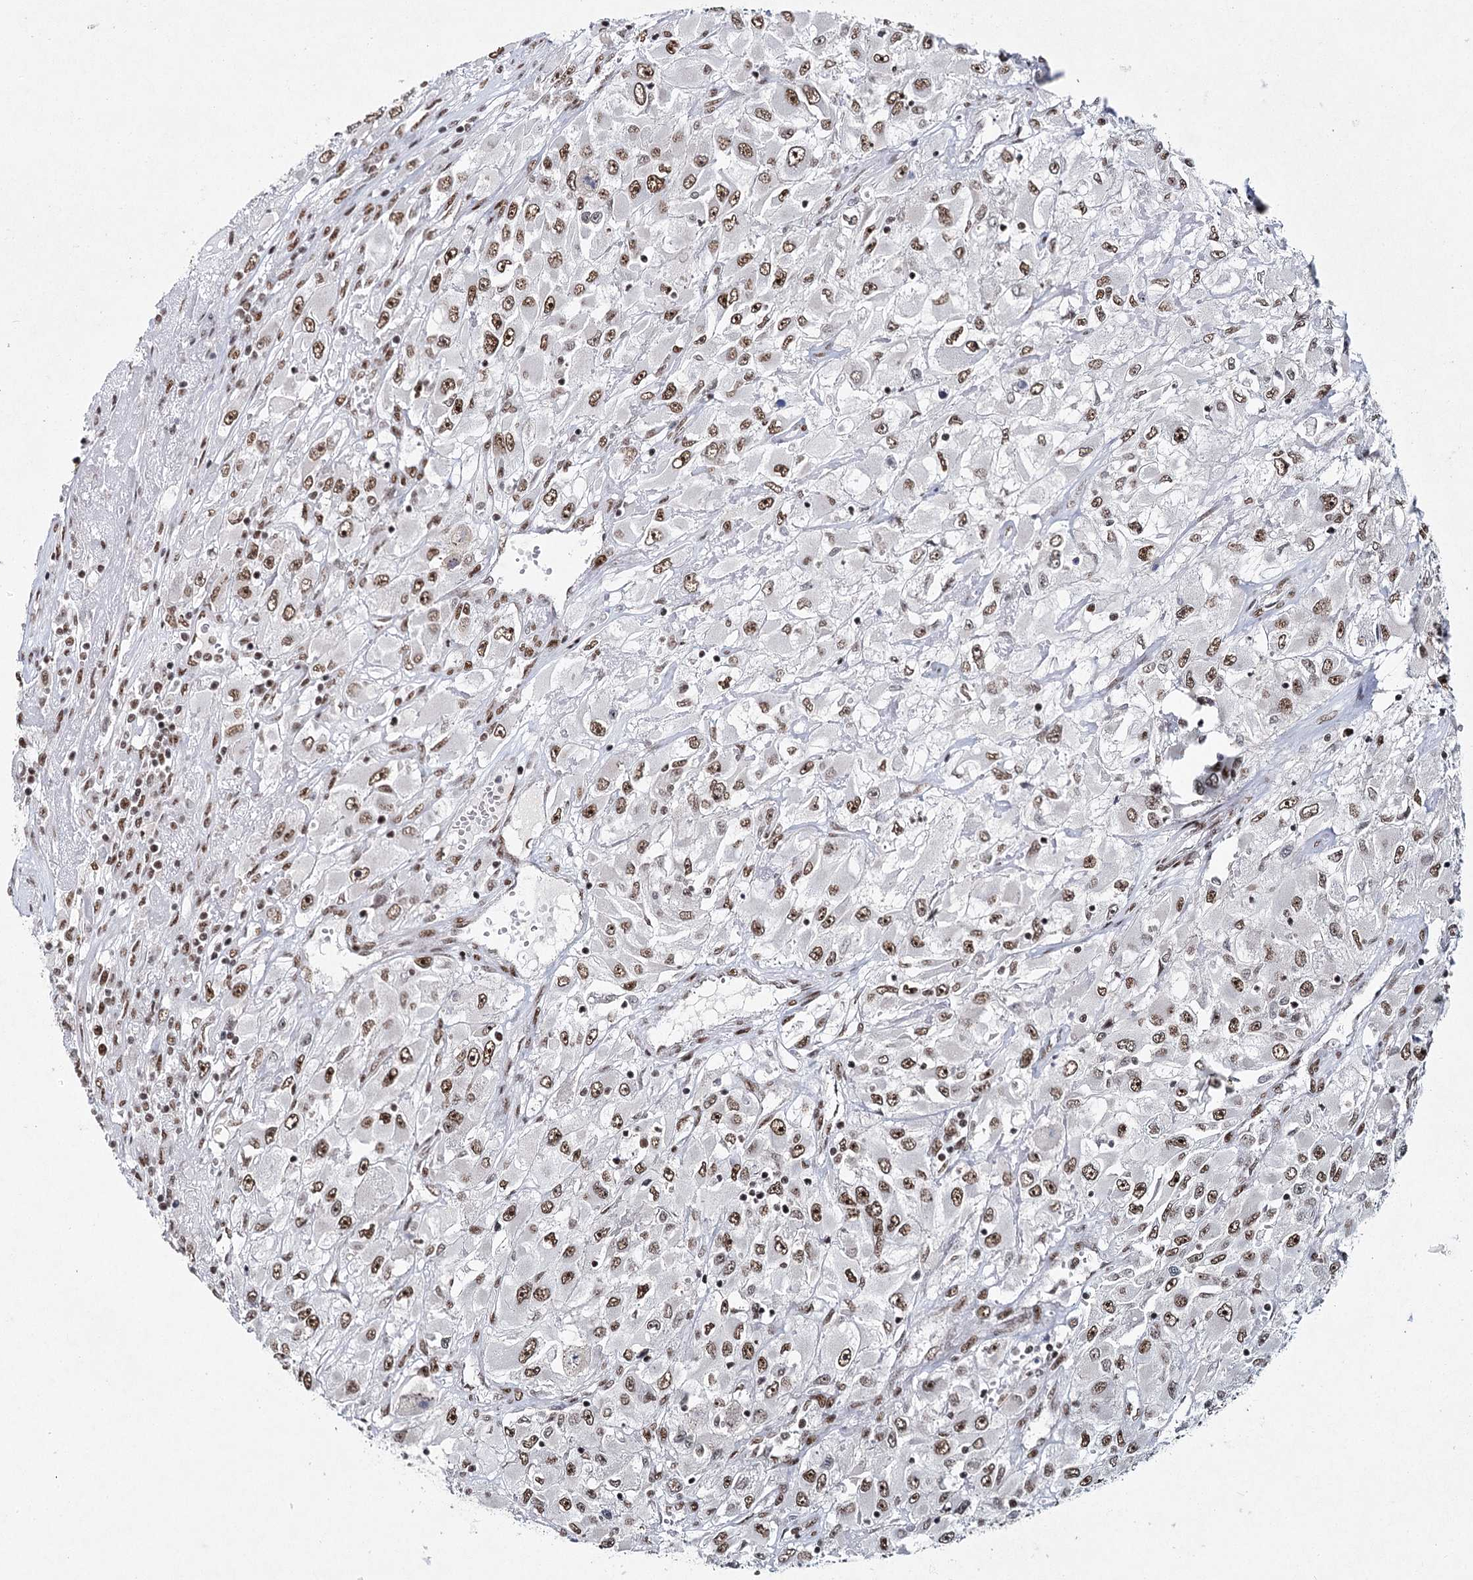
{"staining": {"intensity": "moderate", "quantity": ">75%", "location": "nuclear"}, "tissue": "renal cancer", "cell_type": "Tumor cells", "image_type": "cancer", "snomed": [{"axis": "morphology", "description": "Adenocarcinoma, NOS"}, {"axis": "topography", "description": "Kidney"}], "caption": "Renal adenocarcinoma stained with a protein marker displays moderate staining in tumor cells.", "gene": "SCAF8", "patient": {"sex": "female", "age": 52}}